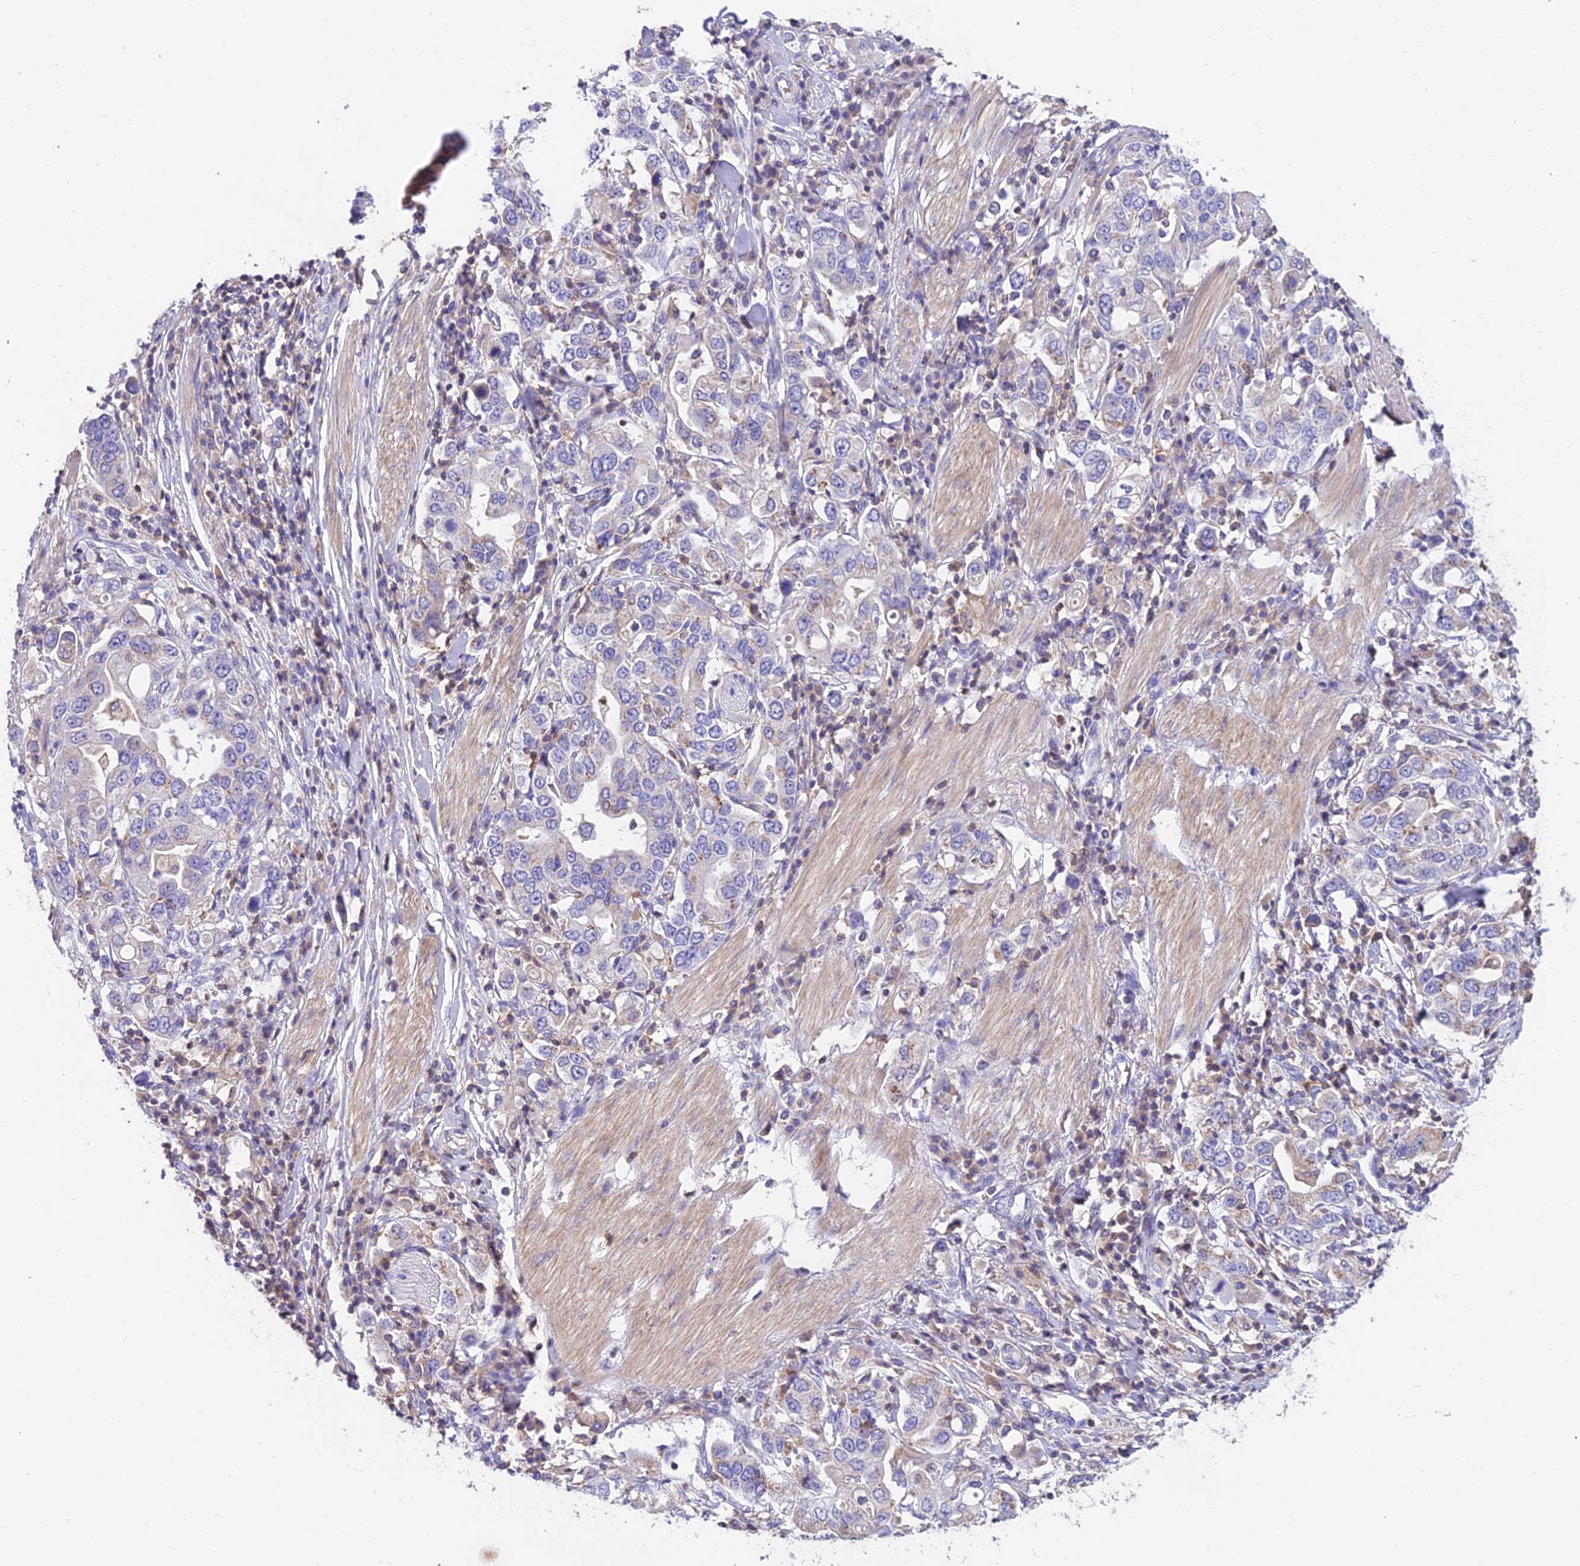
{"staining": {"intensity": "weak", "quantity": "<25%", "location": "cytoplasmic/membranous"}, "tissue": "stomach cancer", "cell_type": "Tumor cells", "image_type": "cancer", "snomed": [{"axis": "morphology", "description": "Adenocarcinoma, NOS"}, {"axis": "topography", "description": "Stomach, upper"}], "caption": "DAB immunohistochemical staining of human stomach adenocarcinoma reveals no significant positivity in tumor cells.", "gene": "LPXN", "patient": {"sex": "male", "age": 62}}